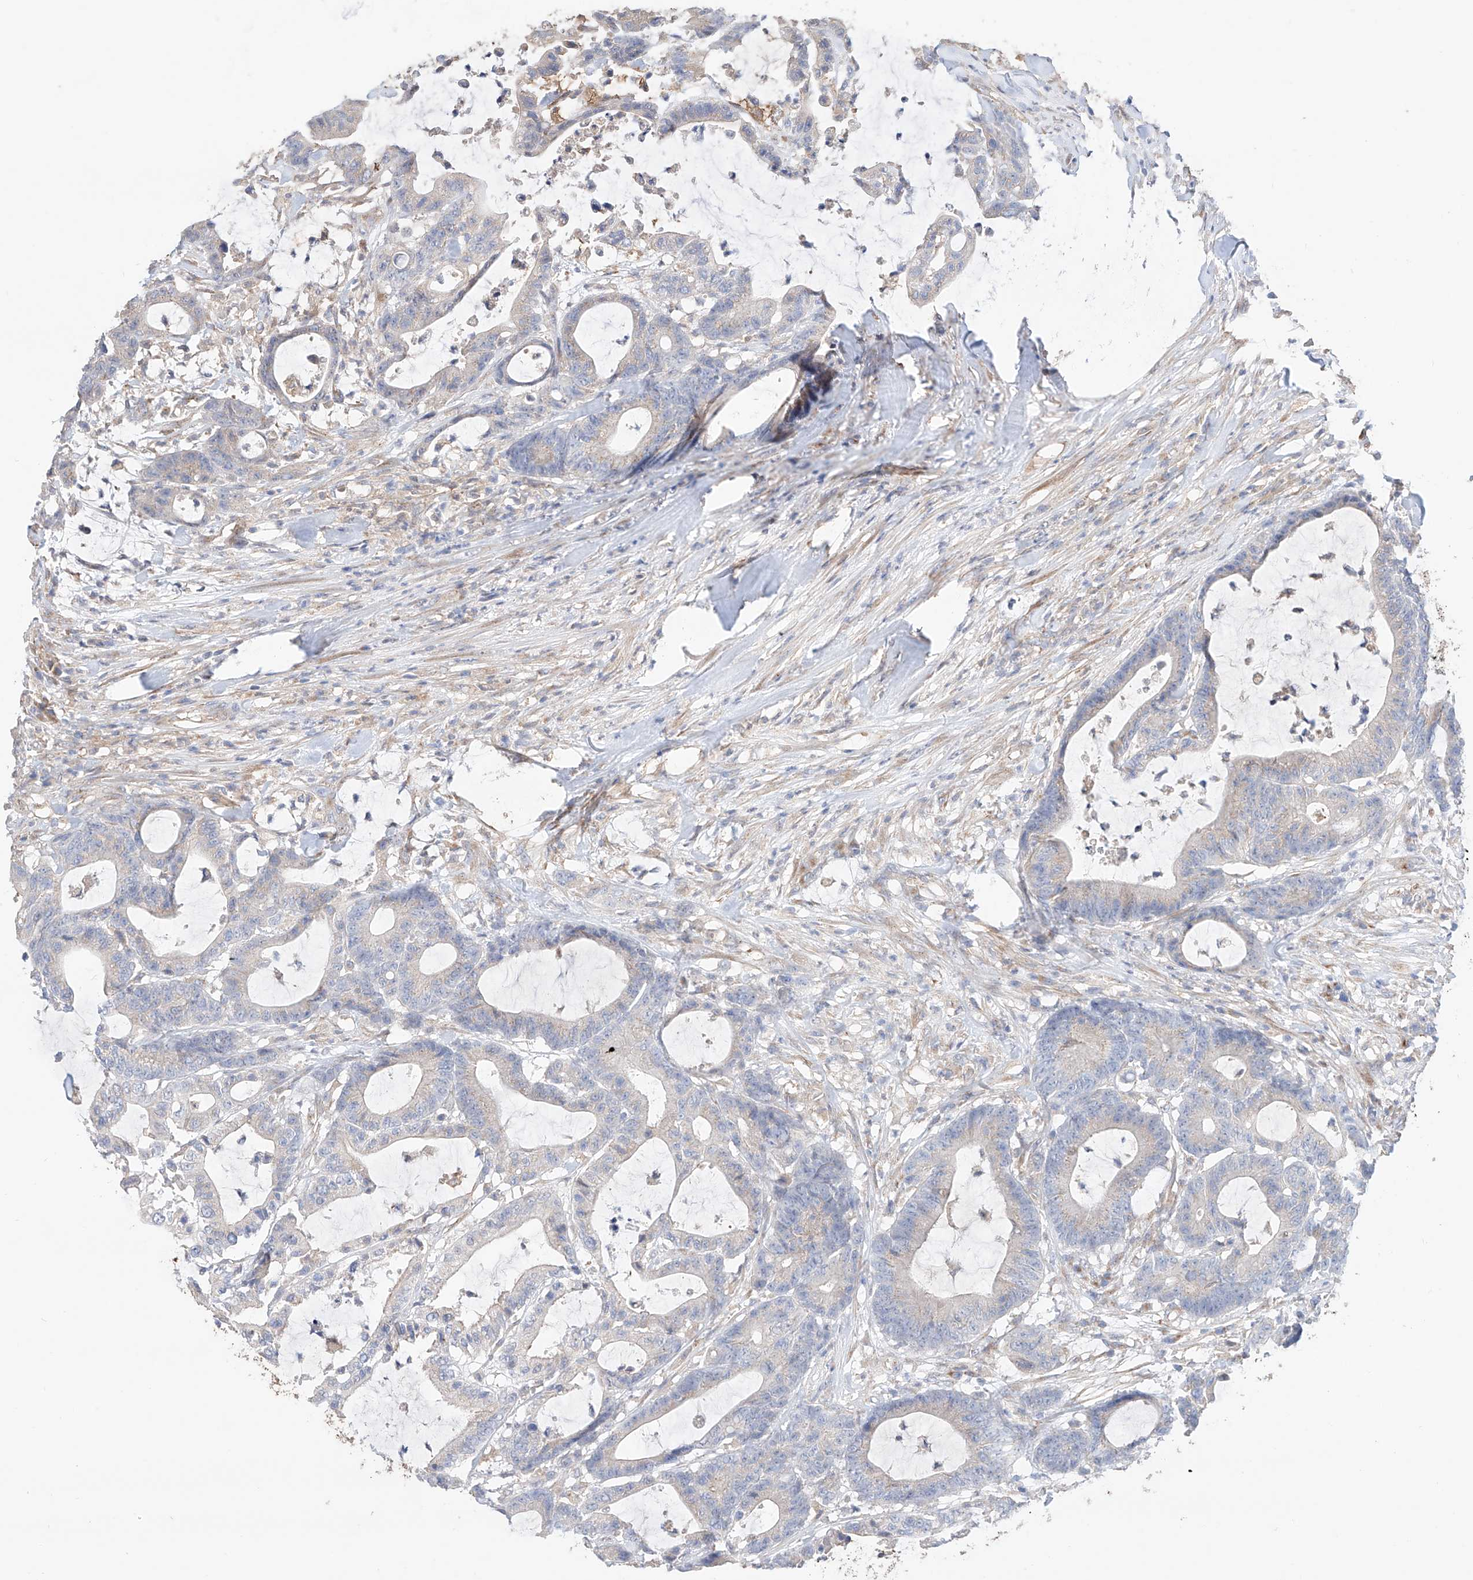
{"staining": {"intensity": "negative", "quantity": "none", "location": "none"}, "tissue": "colorectal cancer", "cell_type": "Tumor cells", "image_type": "cancer", "snomed": [{"axis": "morphology", "description": "Adenocarcinoma, NOS"}, {"axis": "topography", "description": "Colon"}], "caption": "Adenocarcinoma (colorectal) was stained to show a protein in brown. There is no significant staining in tumor cells.", "gene": "MOSPD1", "patient": {"sex": "female", "age": 84}}